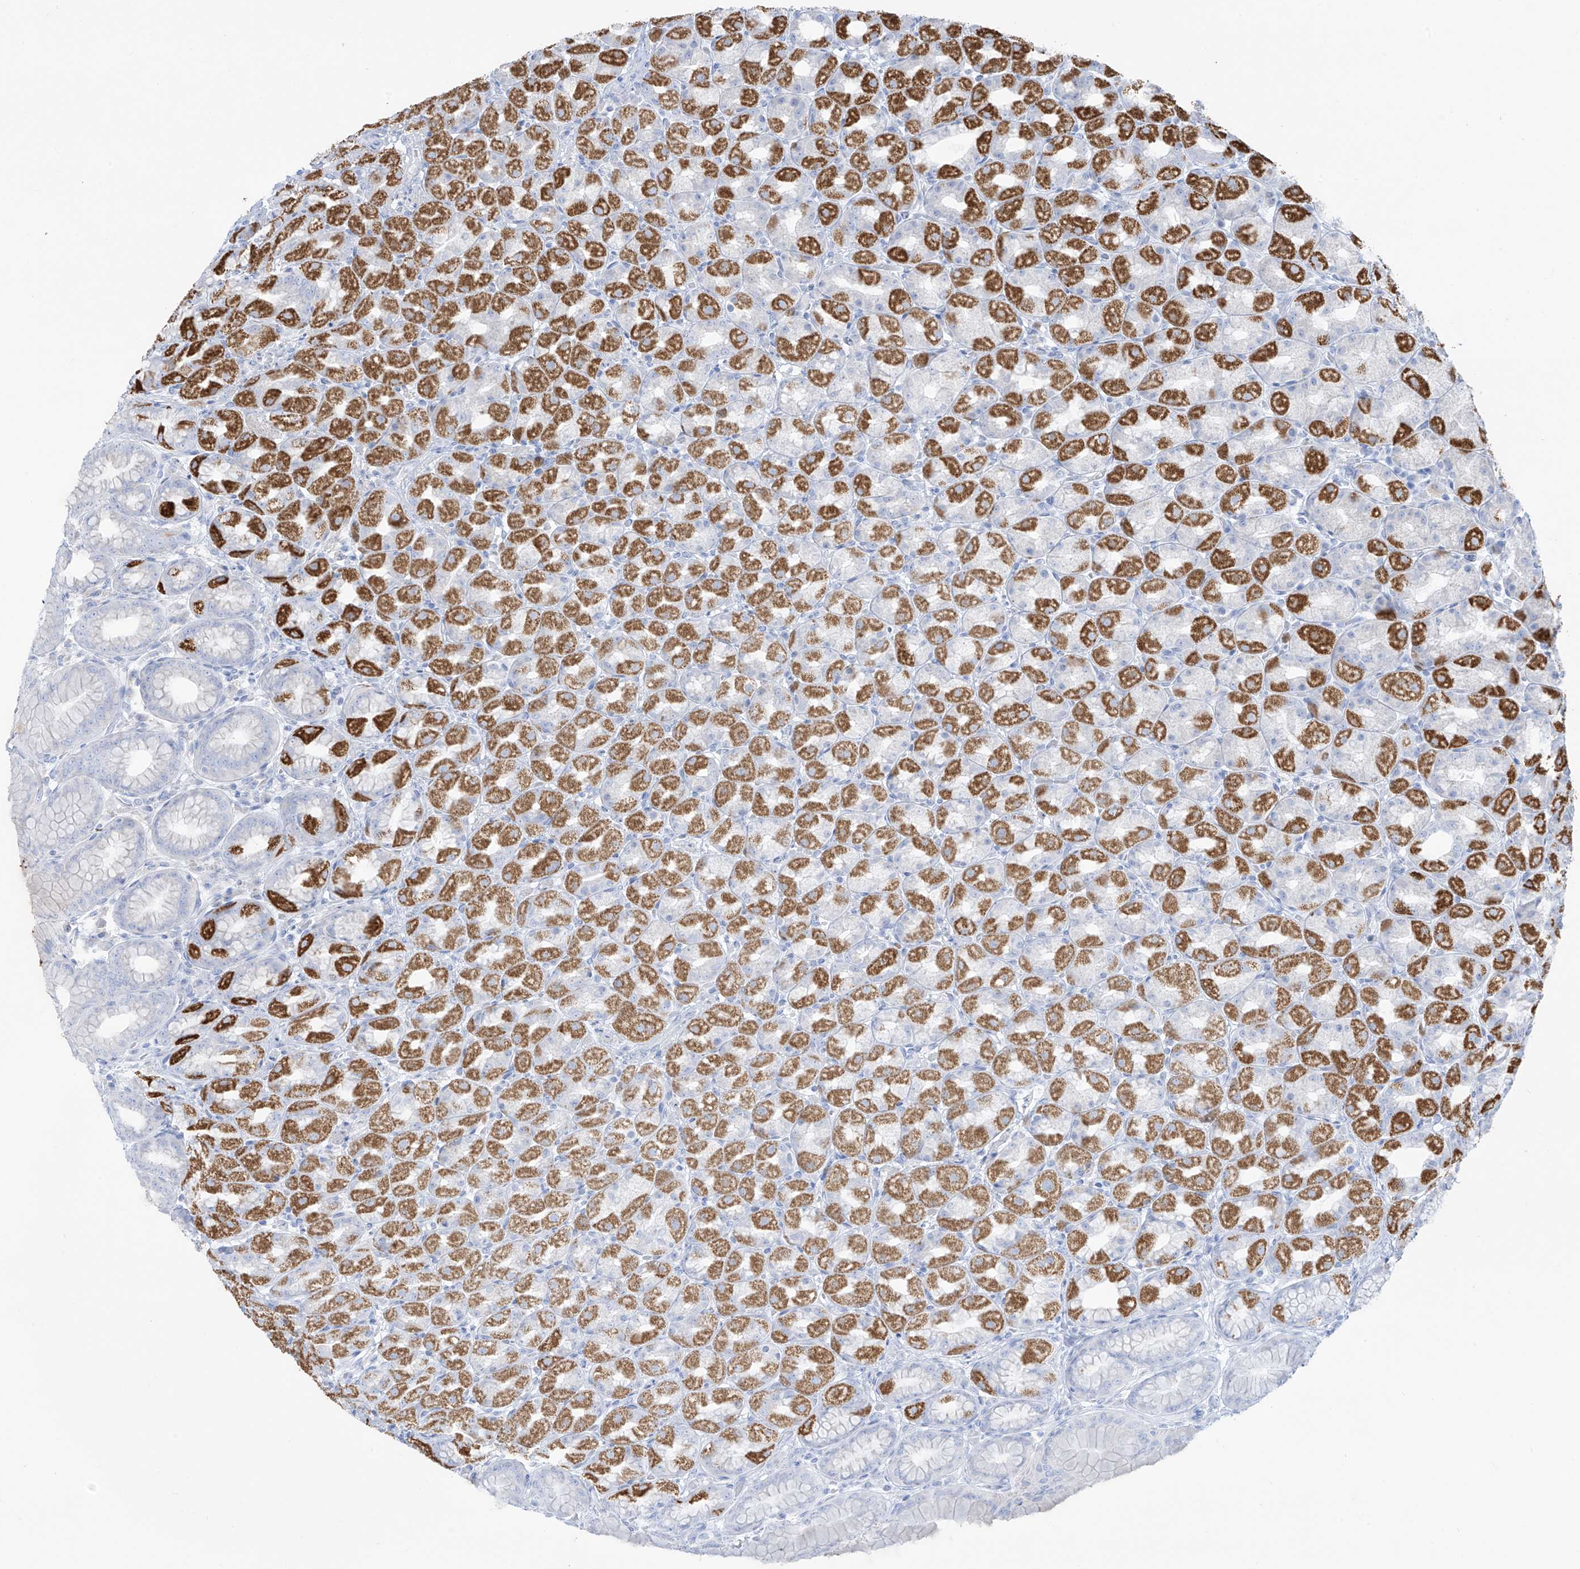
{"staining": {"intensity": "strong", "quantity": "25%-75%", "location": "cytoplasmic/membranous"}, "tissue": "stomach", "cell_type": "Glandular cells", "image_type": "normal", "snomed": [{"axis": "morphology", "description": "Normal tissue, NOS"}, {"axis": "topography", "description": "Stomach, upper"}], "caption": "Immunohistochemistry (IHC) photomicrograph of normal stomach stained for a protein (brown), which displays high levels of strong cytoplasmic/membranous expression in approximately 25%-75% of glandular cells.", "gene": "SLC26A3", "patient": {"sex": "male", "age": 68}}